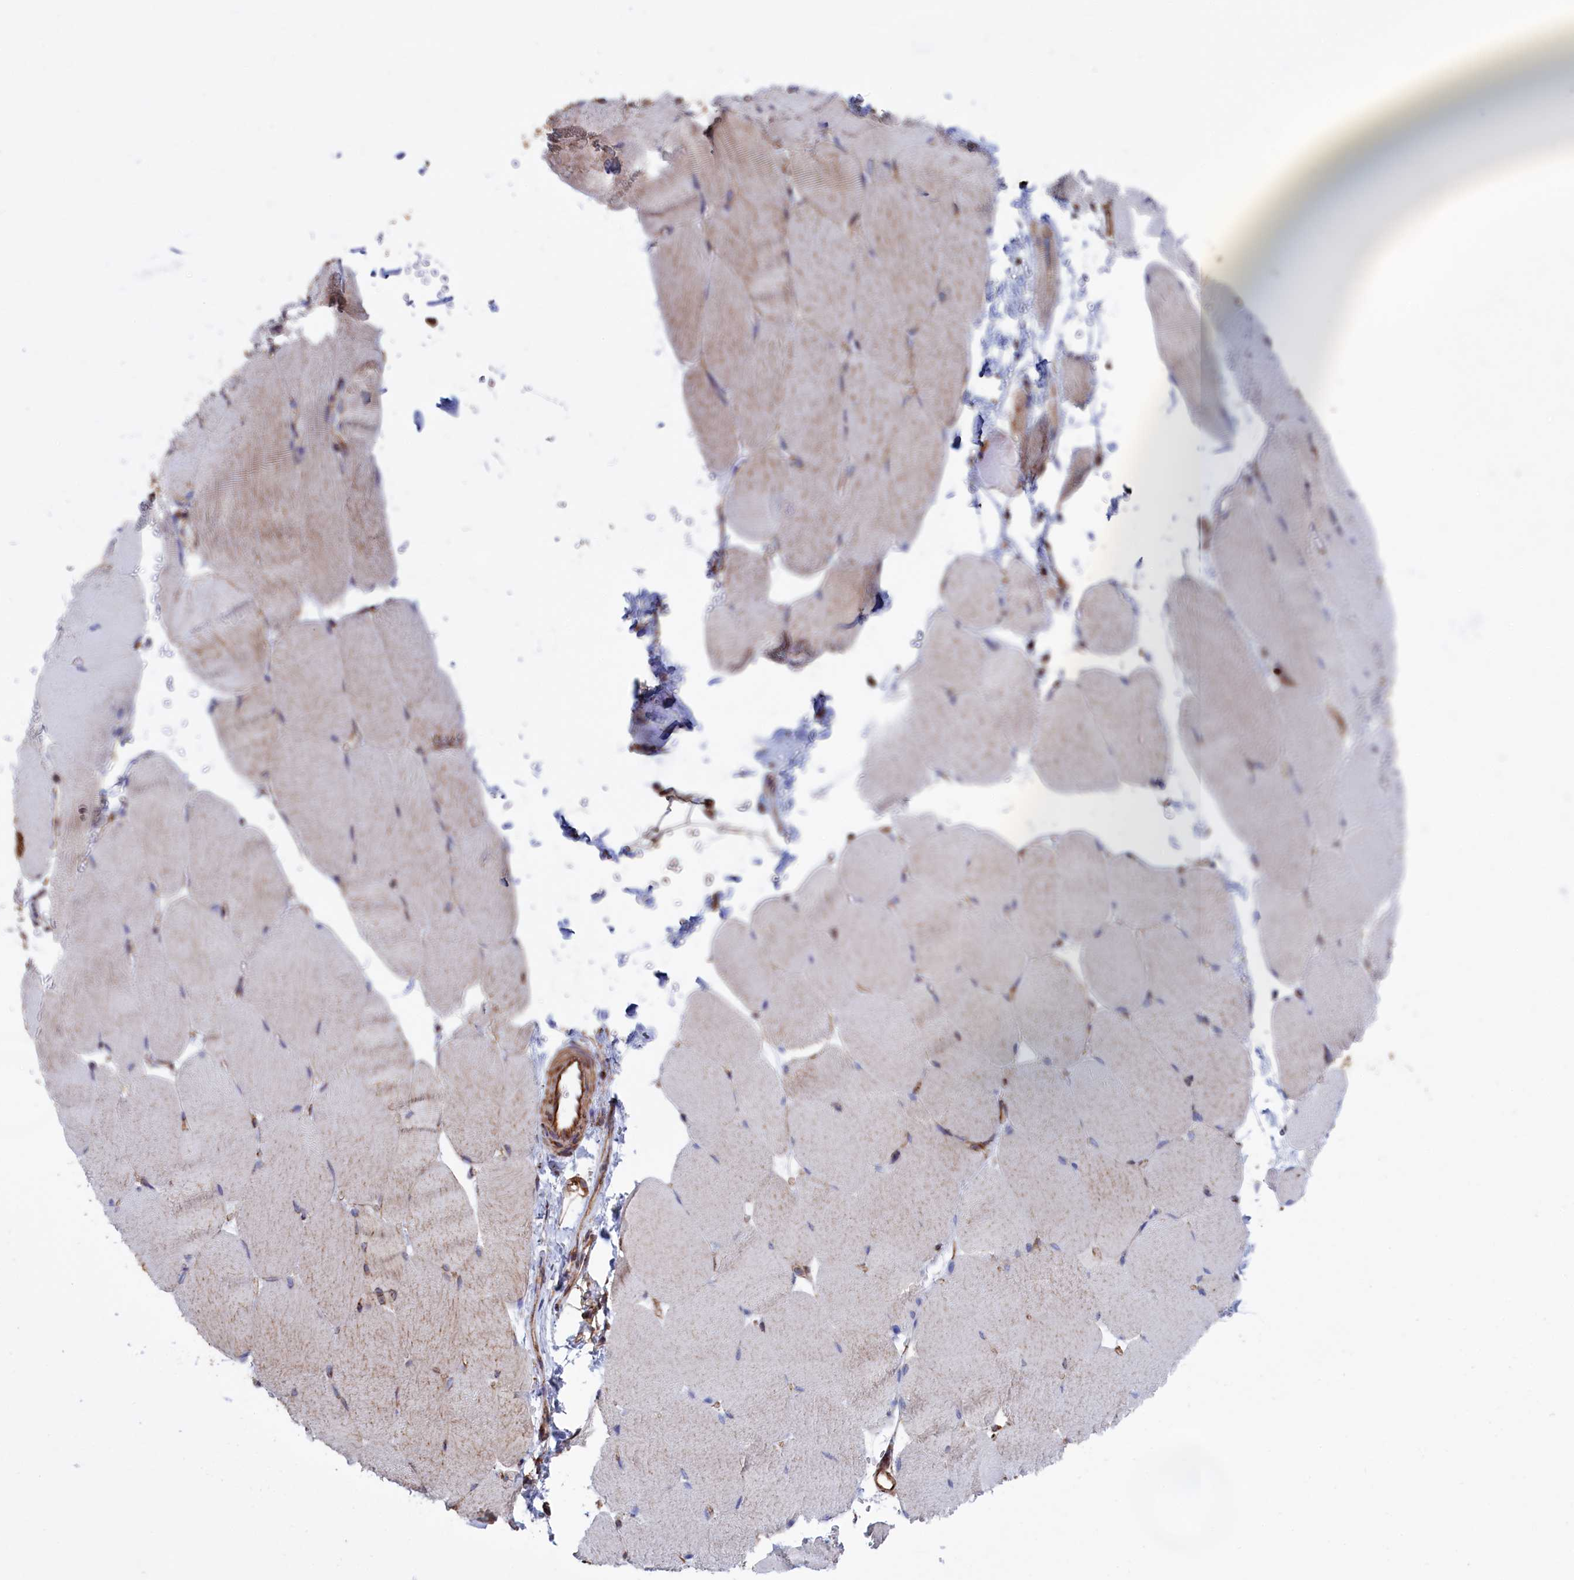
{"staining": {"intensity": "negative", "quantity": "none", "location": "none"}, "tissue": "skeletal muscle", "cell_type": "Myocytes", "image_type": "normal", "snomed": [{"axis": "morphology", "description": "Normal tissue, NOS"}, {"axis": "topography", "description": "Skeletal muscle"}, {"axis": "topography", "description": "Parathyroid gland"}], "caption": "DAB immunohistochemical staining of unremarkable human skeletal muscle reveals no significant expression in myocytes.", "gene": "NUTF2", "patient": {"sex": "female", "age": 37}}